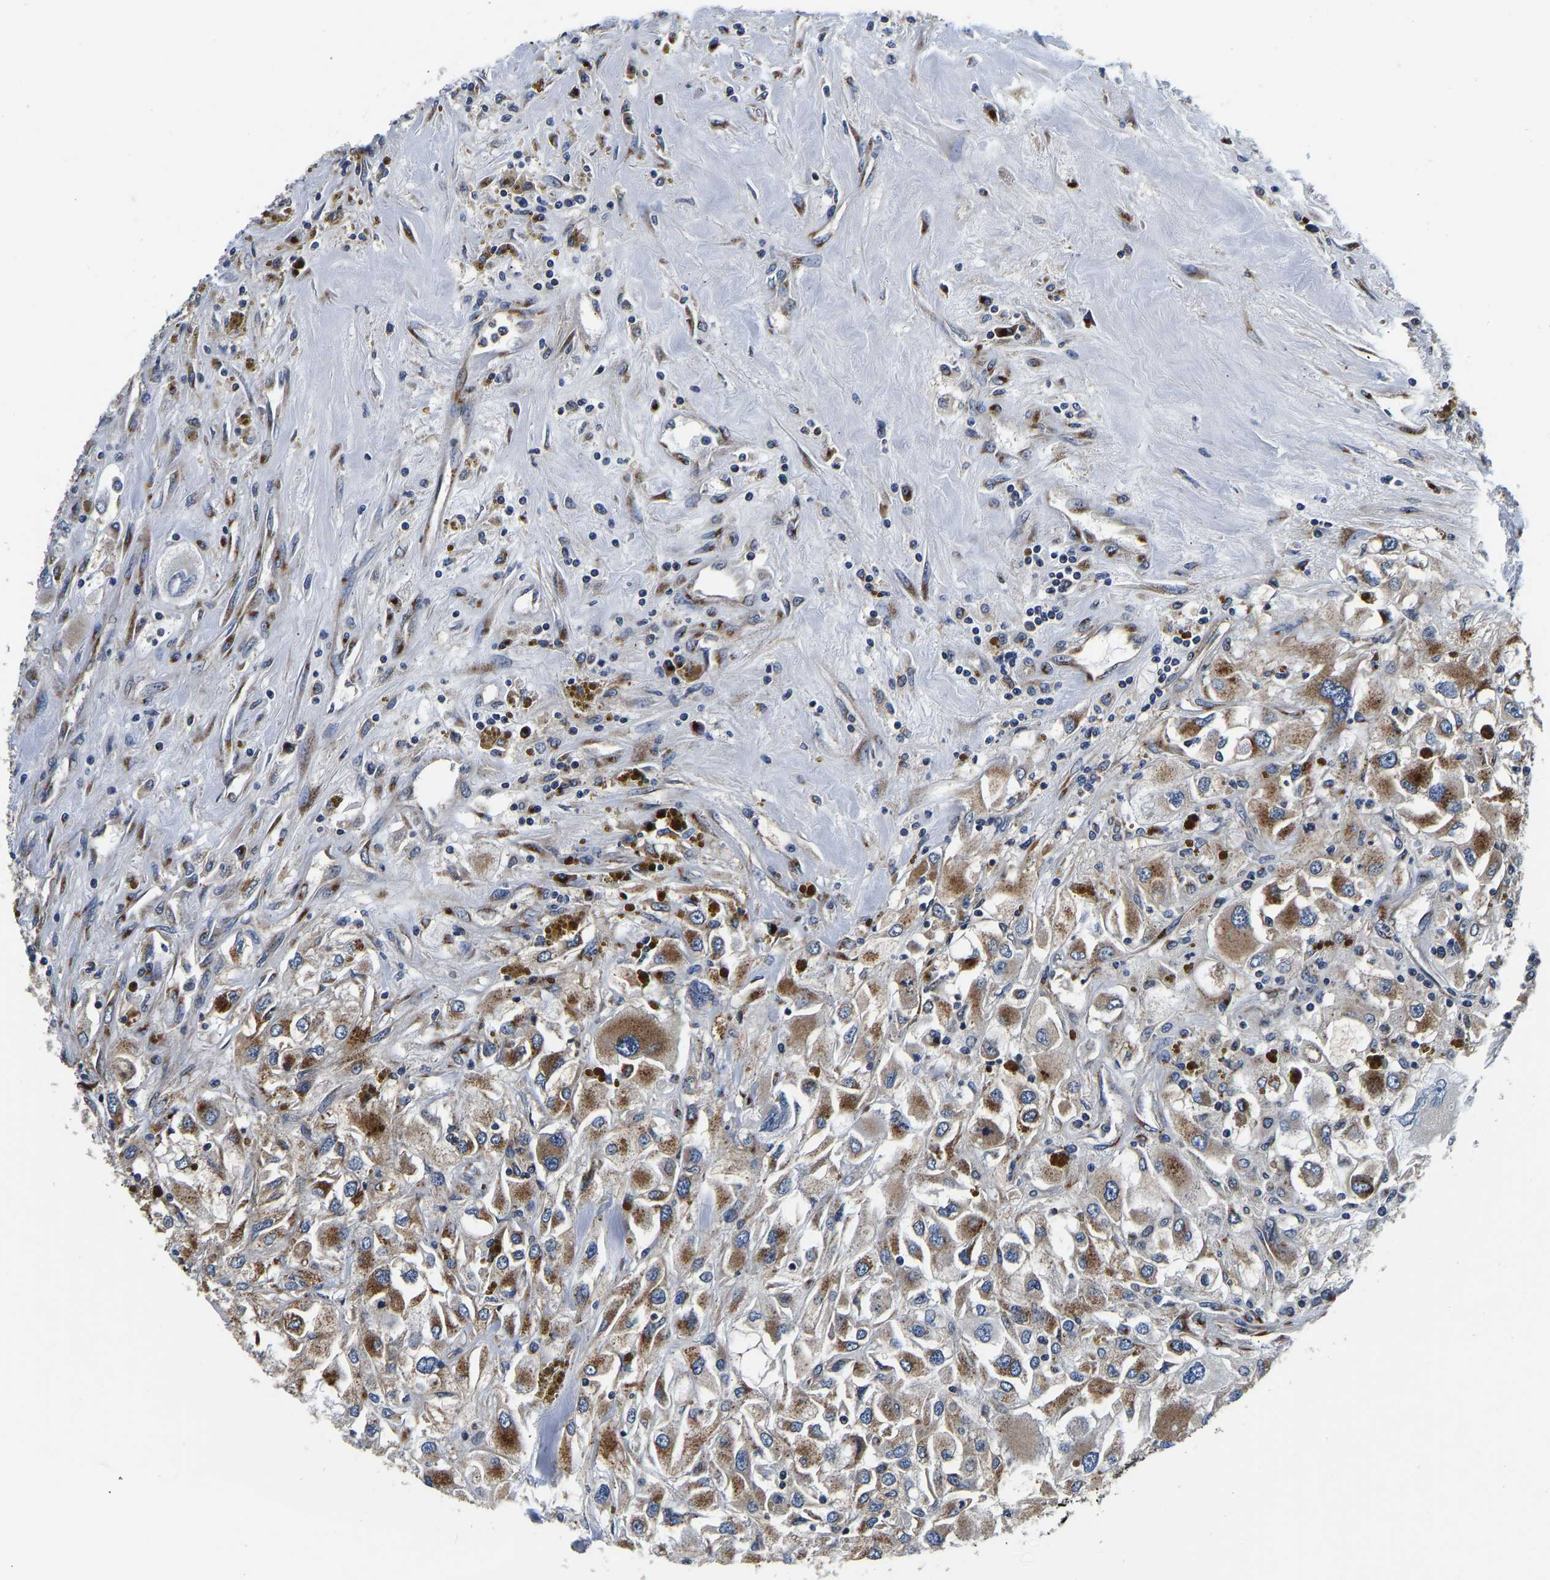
{"staining": {"intensity": "moderate", "quantity": ">75%", "location": "cytoplasmic/membranous"}, "tissue": "renal cancer", "cell_type": "Tumor cells", "image_type": "cancer", "snomed": [{"axis": "morphology", "description": "Adenocarcinoma, NOS"}, {"axis": "topography", "description": "Kidney"}], "caption": "There is medium levels of moderate cytoplasmic/membranous expression in tumor cells of renal cancer (adenocarcinoma), as demonstrated by immunohistochemical staining (brown color).", "gene": "RABAC1", "patient": {"sex": "female", "age": 52}}